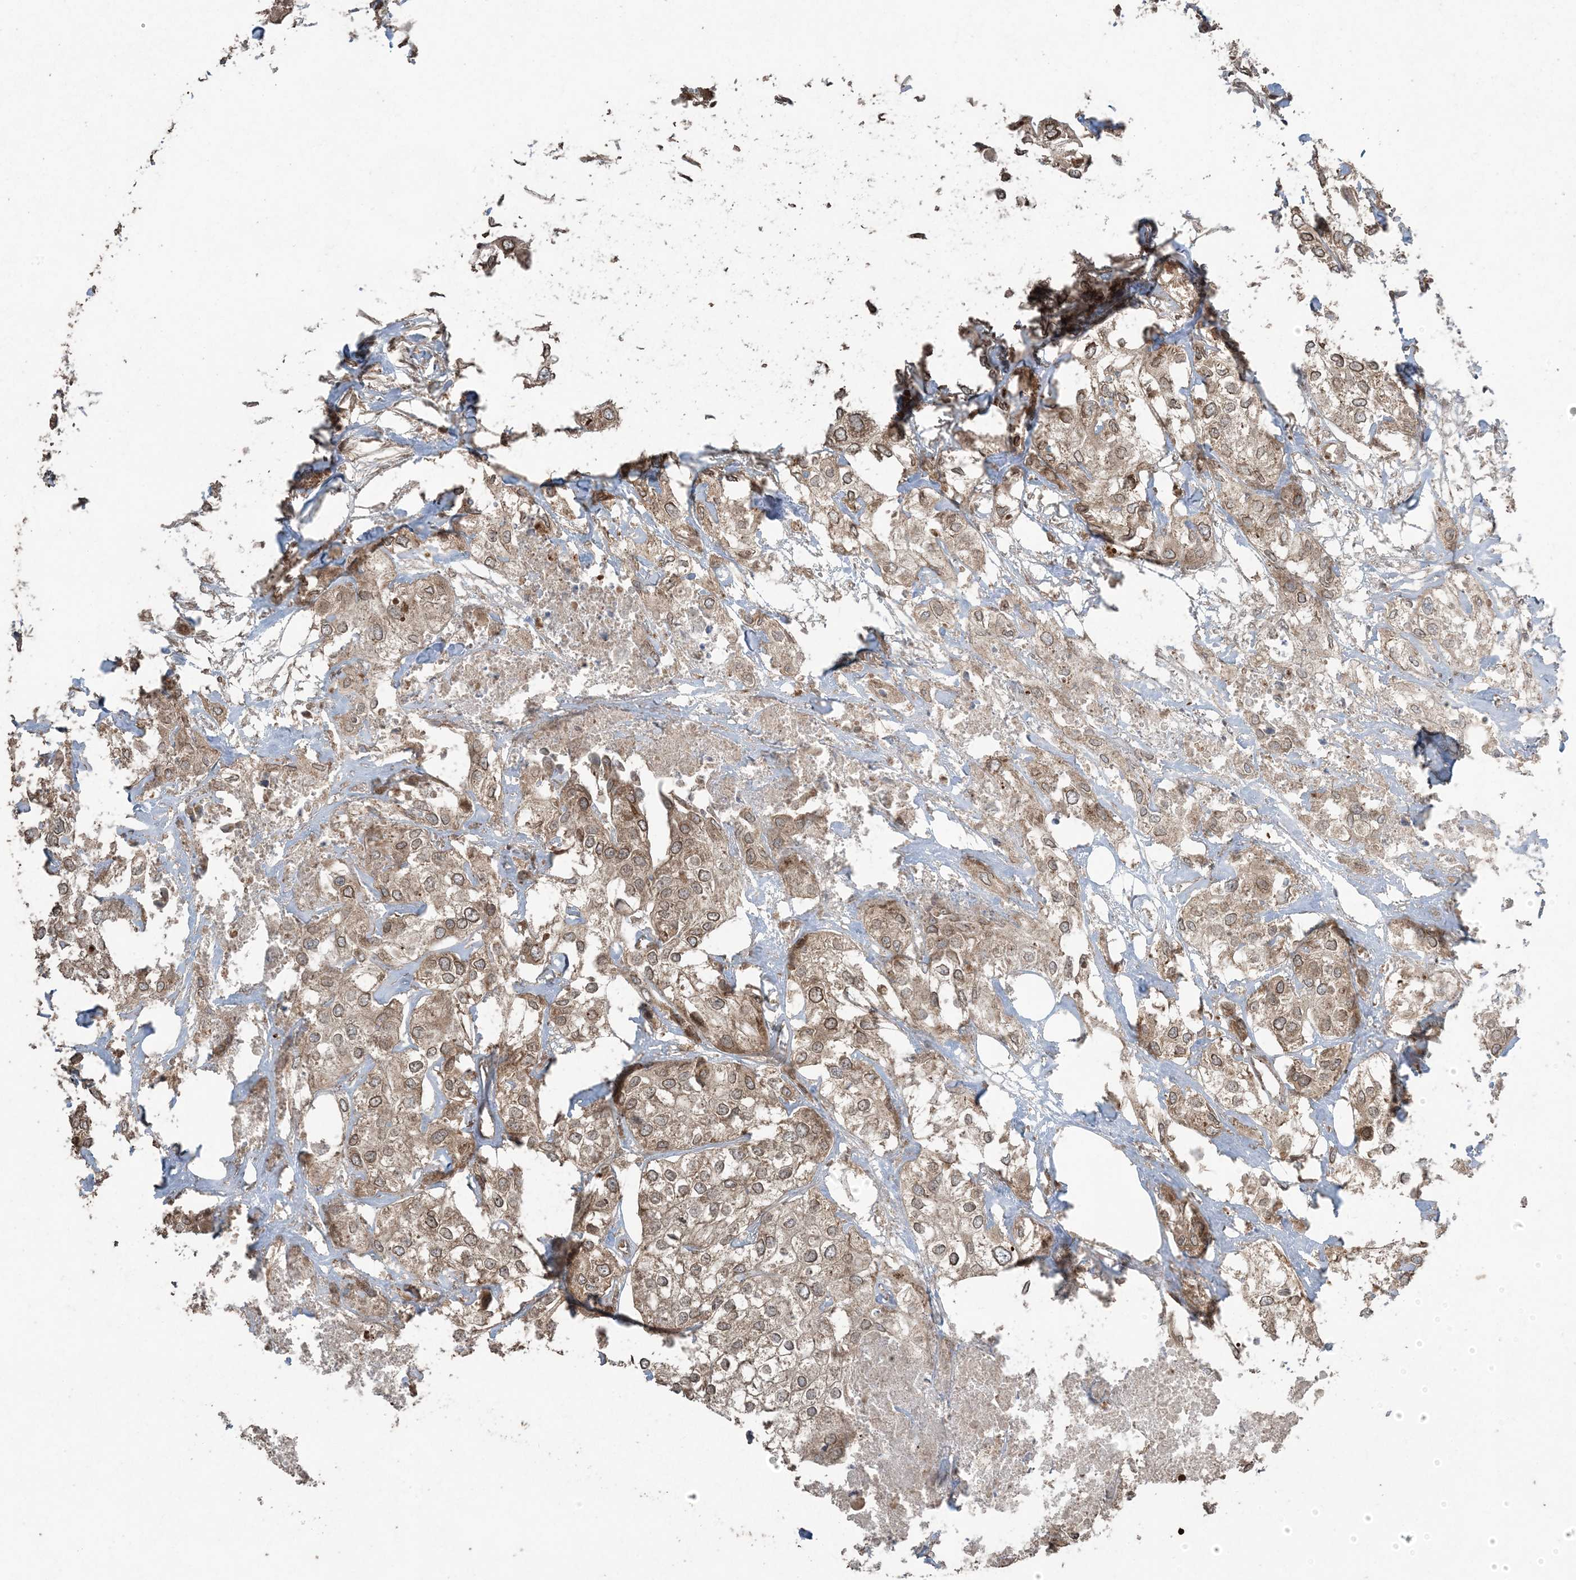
{"staining": {"intensity": "moderate", "quantity": ">75%", "location": "cytoplasmic/membranous,nuclear"}, "tissue": "urothelial cancer", "cell_type": "Tumor cells", "image_type": "cancer", "snomed": [{"axis": "morphology", "description": "Urothelial carcinoma, High grade"}, {"axis": "topography", "description": "Urinary bladder"}], "caption": "Urothelial cancer tissue displays moderate cytoplasmic/membranous and nuclear positivity in approximately >75% of tumor cells, visualized by immunohistochemistry.", "gene": "DDX19B", "patient": {"sex": "male", "age": 64}}